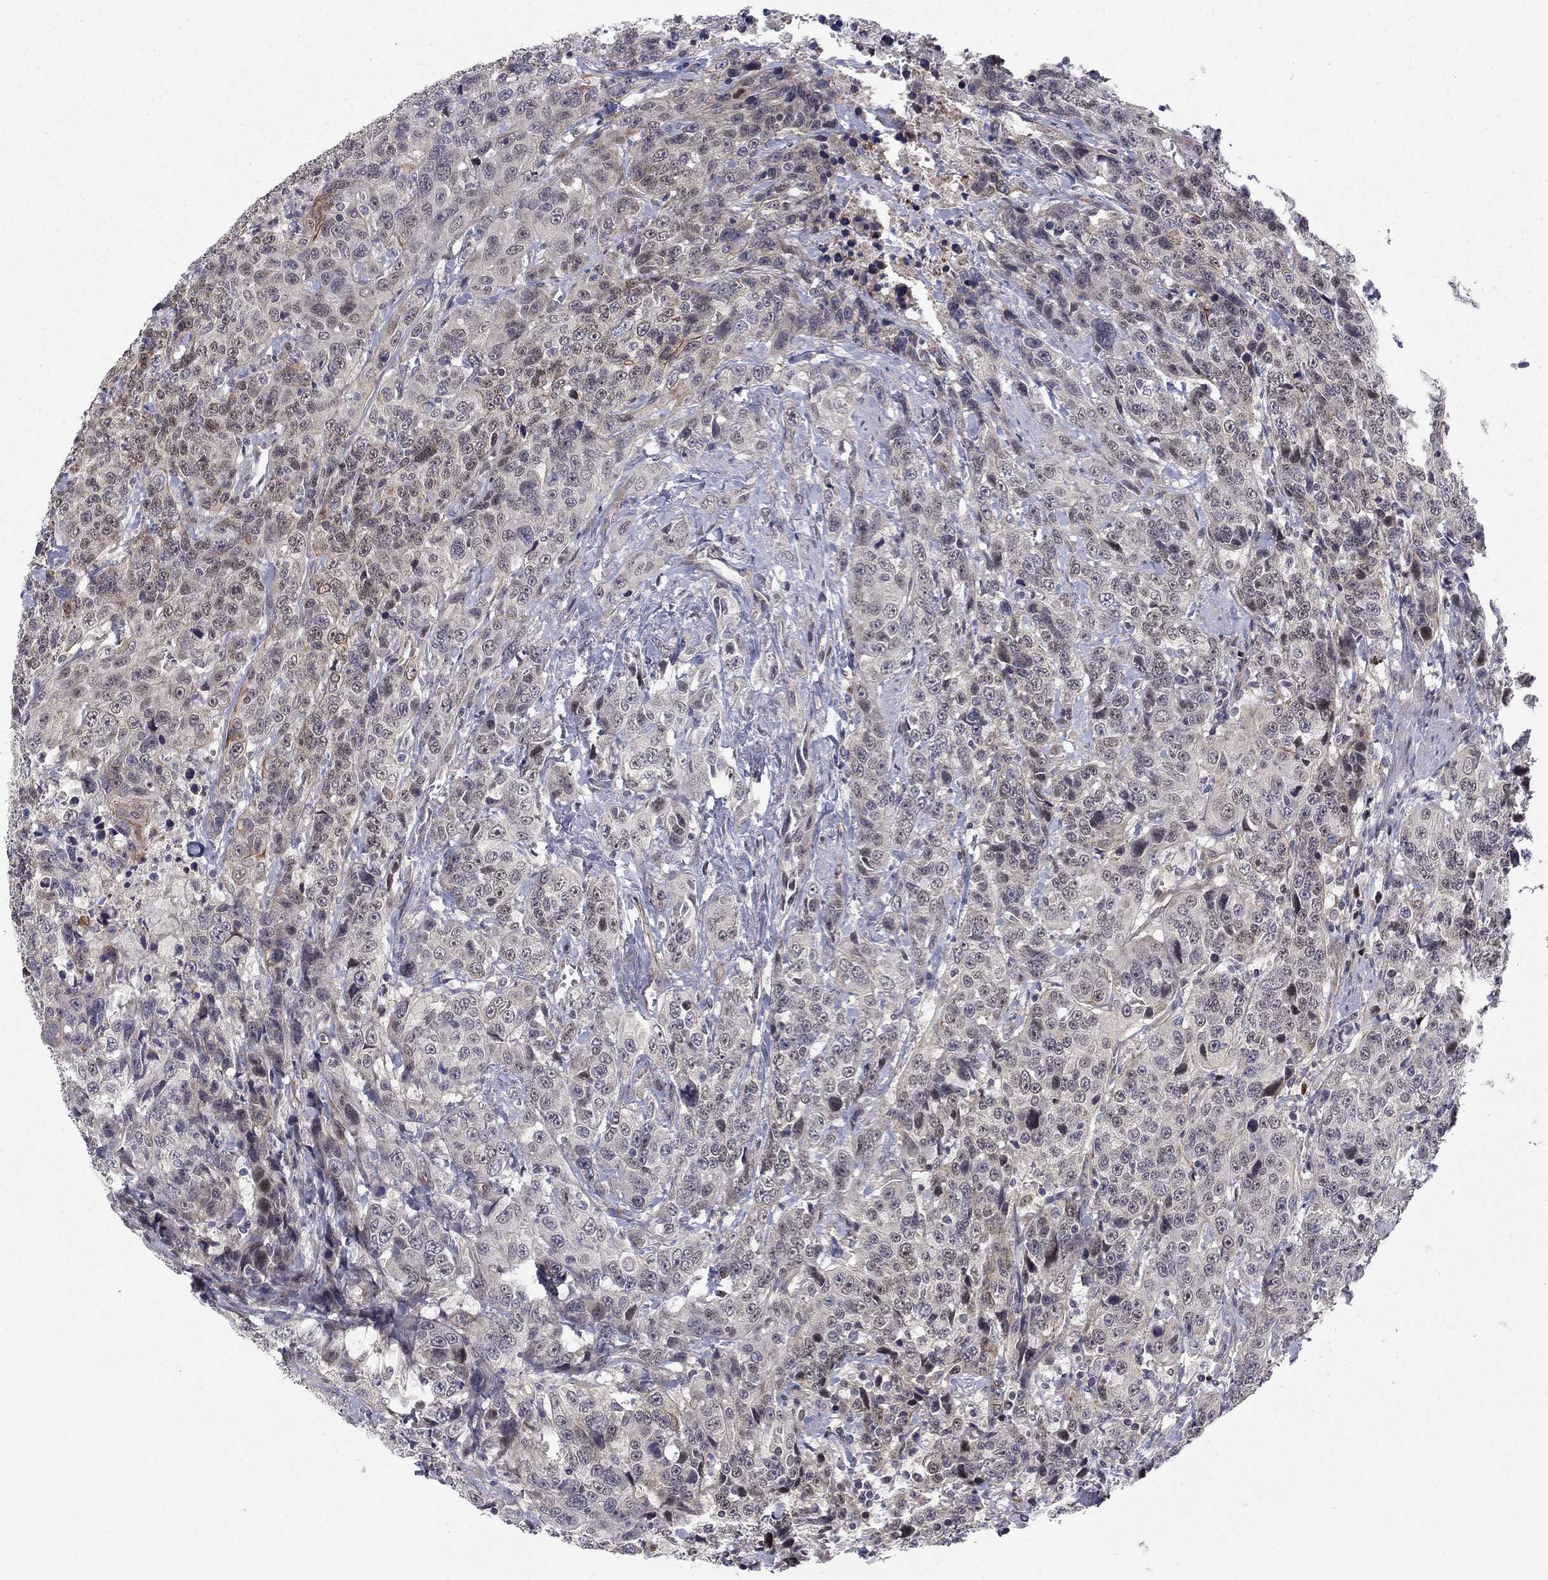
{"staining": {"intensity": "strong", "quantity": "<25%", "location": "nuclear"}, "tissue": "urothelial cancer", "cell_type": "Tumor cells", "image_type": "cancer", "snomed": [{"axis": "morphology", "description": "Urothelial carcinoma, NOS"}, {"axis": "morphology", "description": "Urothelial carcinoma, High grade"}, {"axis": "topography", "description": "Urinary bladder"}], "caption": "Human urothelial cancer stained with a protein marker demonstrates strong staining in tumor cells.", "gene": "BCL11A", "patient": {"sex": "female", "age": 73}}